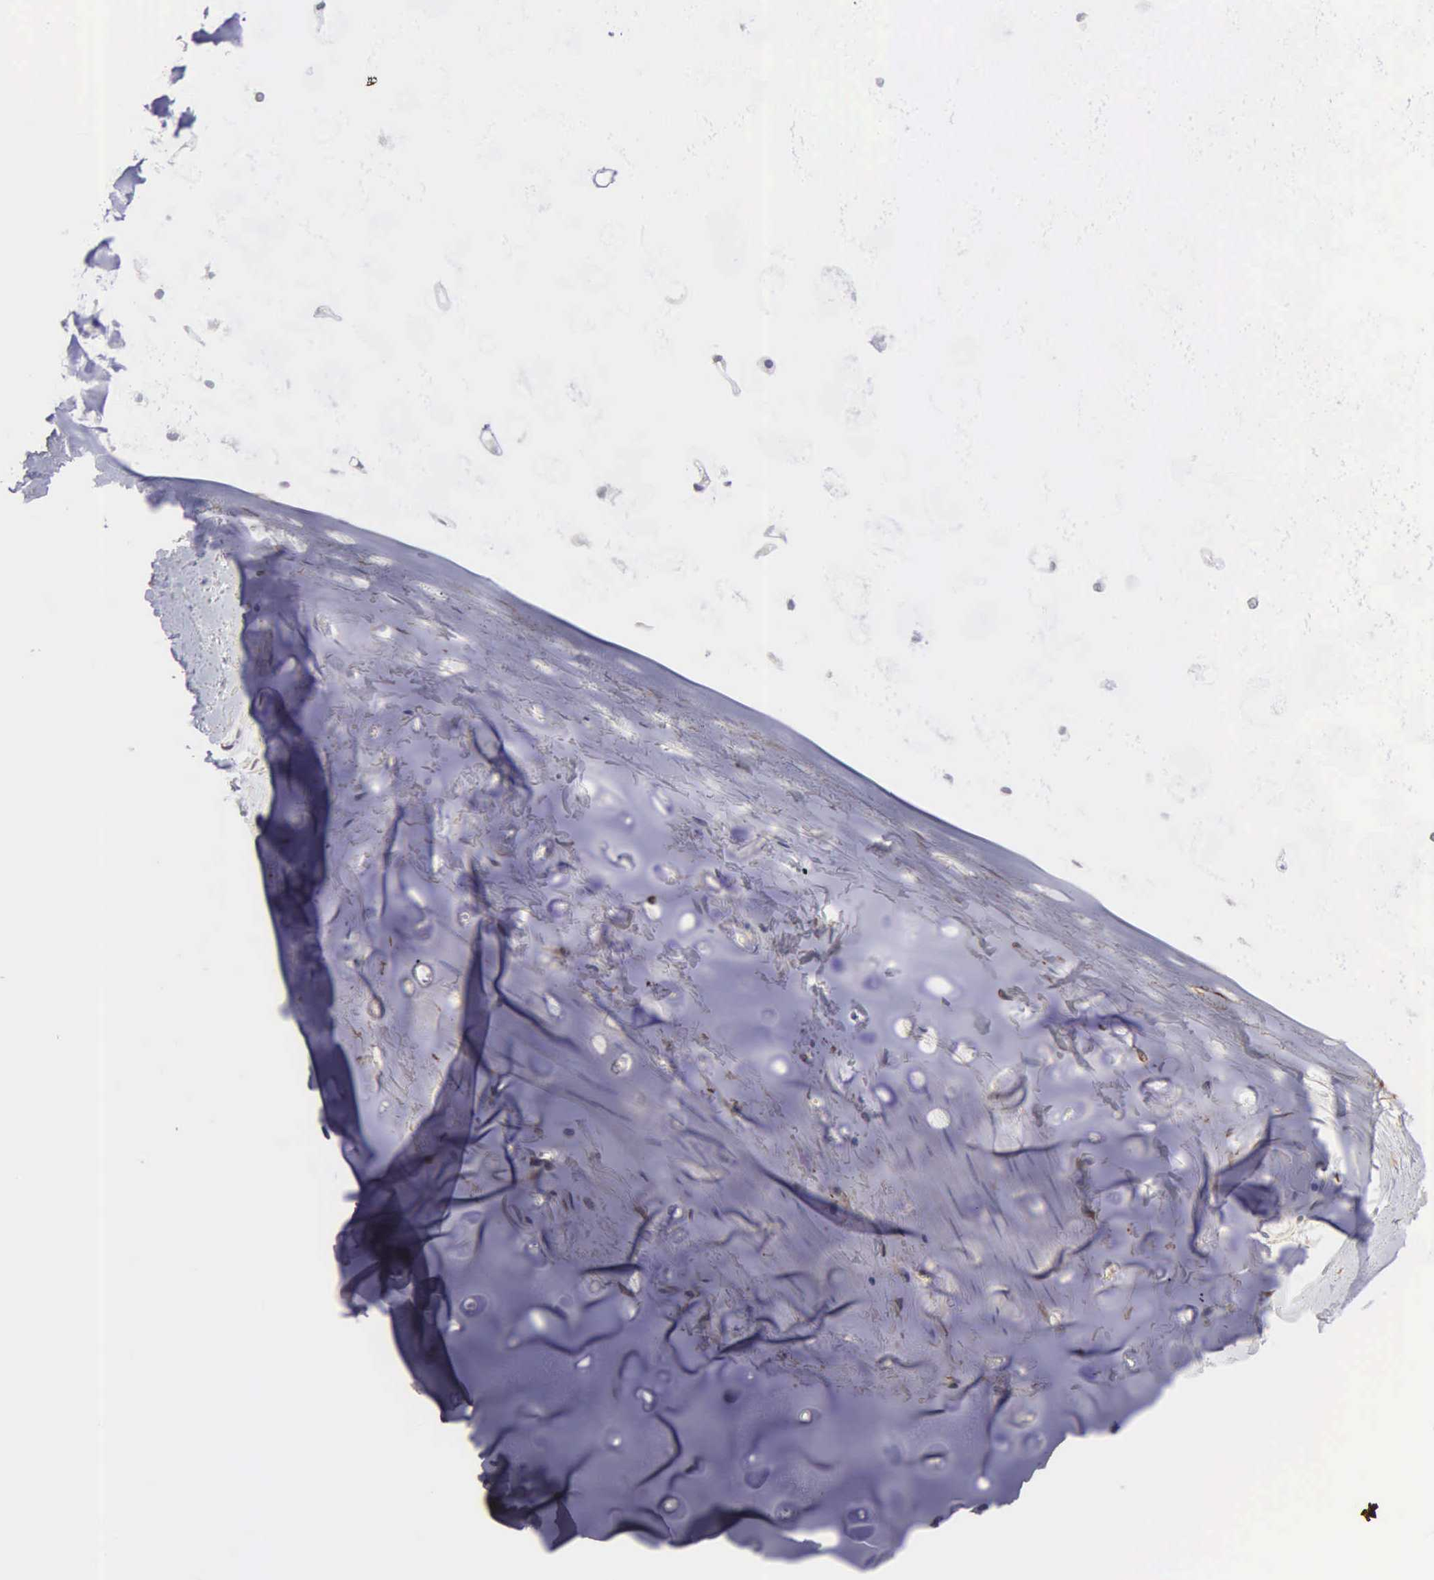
{"staining": {"intensity": "weak", "quantity": "25%-75%", "location": "cytoplasmic/membranous"}, "tissue": "adipose tissue", "cell_type": "Adipocytes", "image_type": "normal", "snomed": [{"axis": "morphology", "description": "Normal tissue, NOS"}, {"axis": "topography", "description": "Cartilage tissue"}, {"axis": "topography", "description": "Lung"}], "caption": "Adipose tissue stained with DAB immunohistochemistry (IHC) demonstrates low levels of weak cytoplasmic/membranous staining in about 25%-75% of adipocytes. Using DAB (brown) and hematoxylin (blue) stains, captured at high magnification using brightfield microscopy.", "gene": "LIN52", "patient": {"sex": "male", "age": 65}}